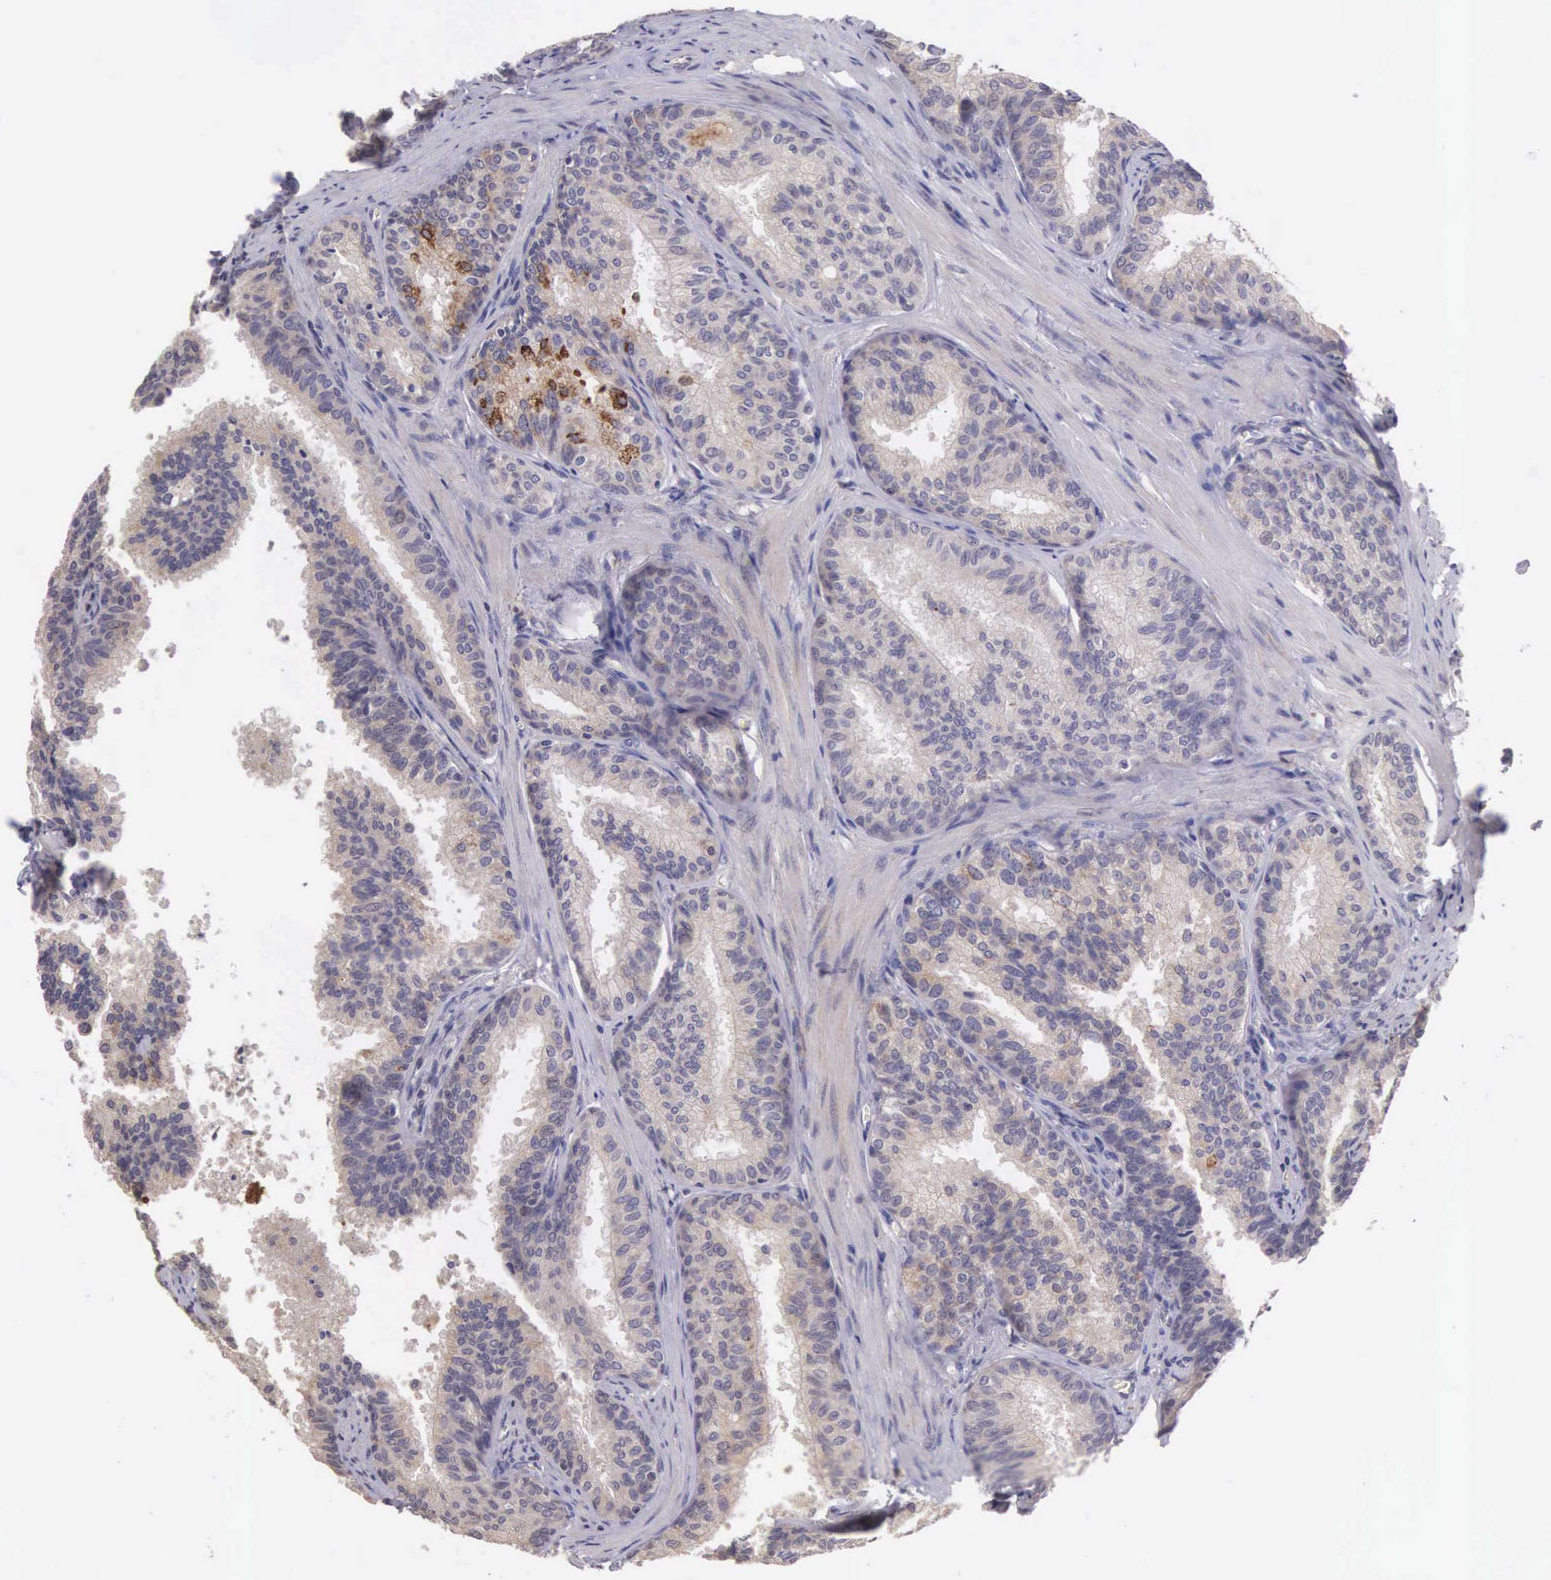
{"staining": {"intensity": "weak", "quantity": "25%-75%", "location": "cytoplasmic/membranous"}, "tissue": "prostate", "cell_type": "Glandular cells", "image_type": "normal", "snomed": [{"axis": "morphology", "description": "Normal tissue, NOS"}, {"axis": "topography", "description": "Prostate"}], "caption": "This photomicrograph demonstrates immunohistochemistry staining of normal human prostate, with low weak cytoplasmic/membranous expression in approximately 25%-75% of glandular cells.", "gene": "CDC45", "patient": {"sex": "male", "age": 68}}